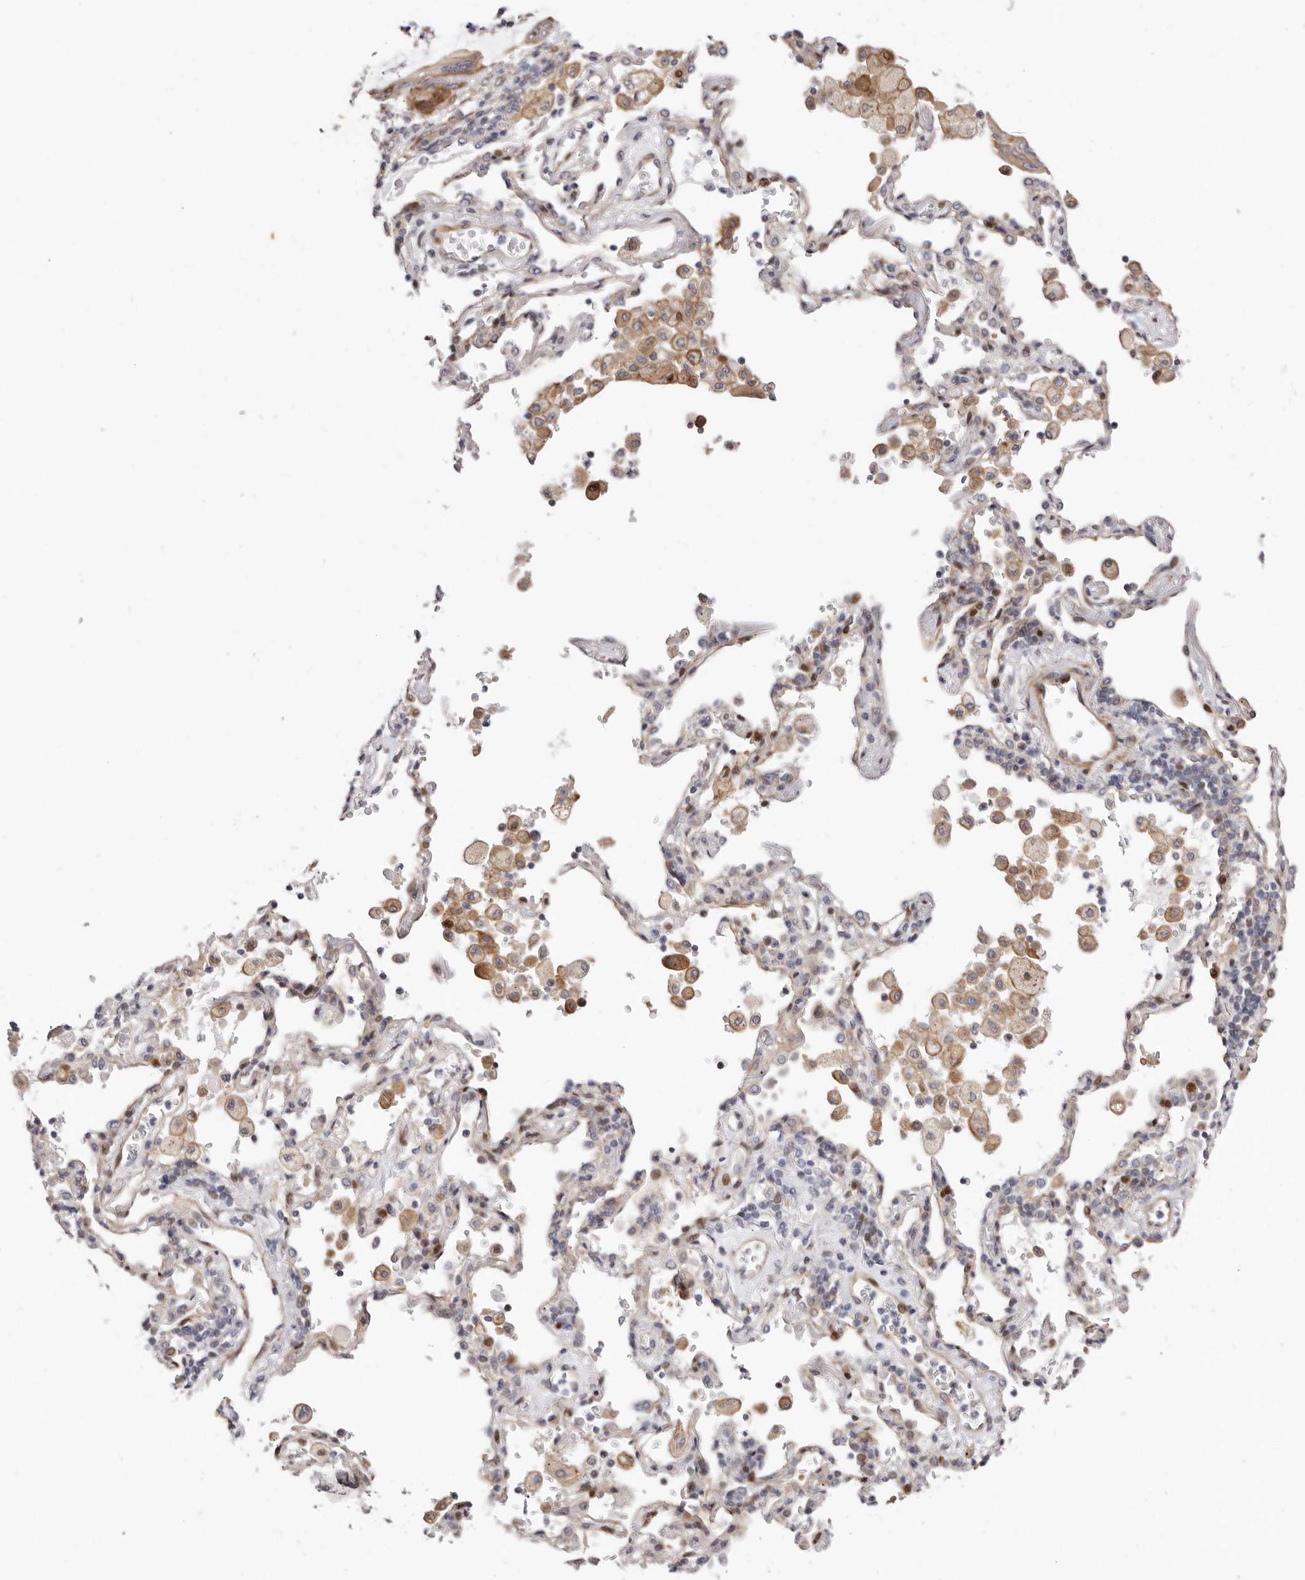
{"staining": {"intensity": "moderate", "quantity": ">75%", "location": "cytoplasmic/membranous,nuclear"}, "tissue": "lung cancer", "cell_type": "Tumor cells", "image_type": "cancer", "snomed": [{"axis": "morphology", "description": "Squamous cell carcinoma, NOS"}, {"axis": "topography", "description": "Lung"}], "caption": "Protein staining of lung cancer (squamous cell carcinoma) tissue displays moderate cytoplasmic/membranous and nuclear positivity in approximately >75% of tumor cells.", "gene": "EPHX3", "patient": {"sex": "female", "age": 73}}